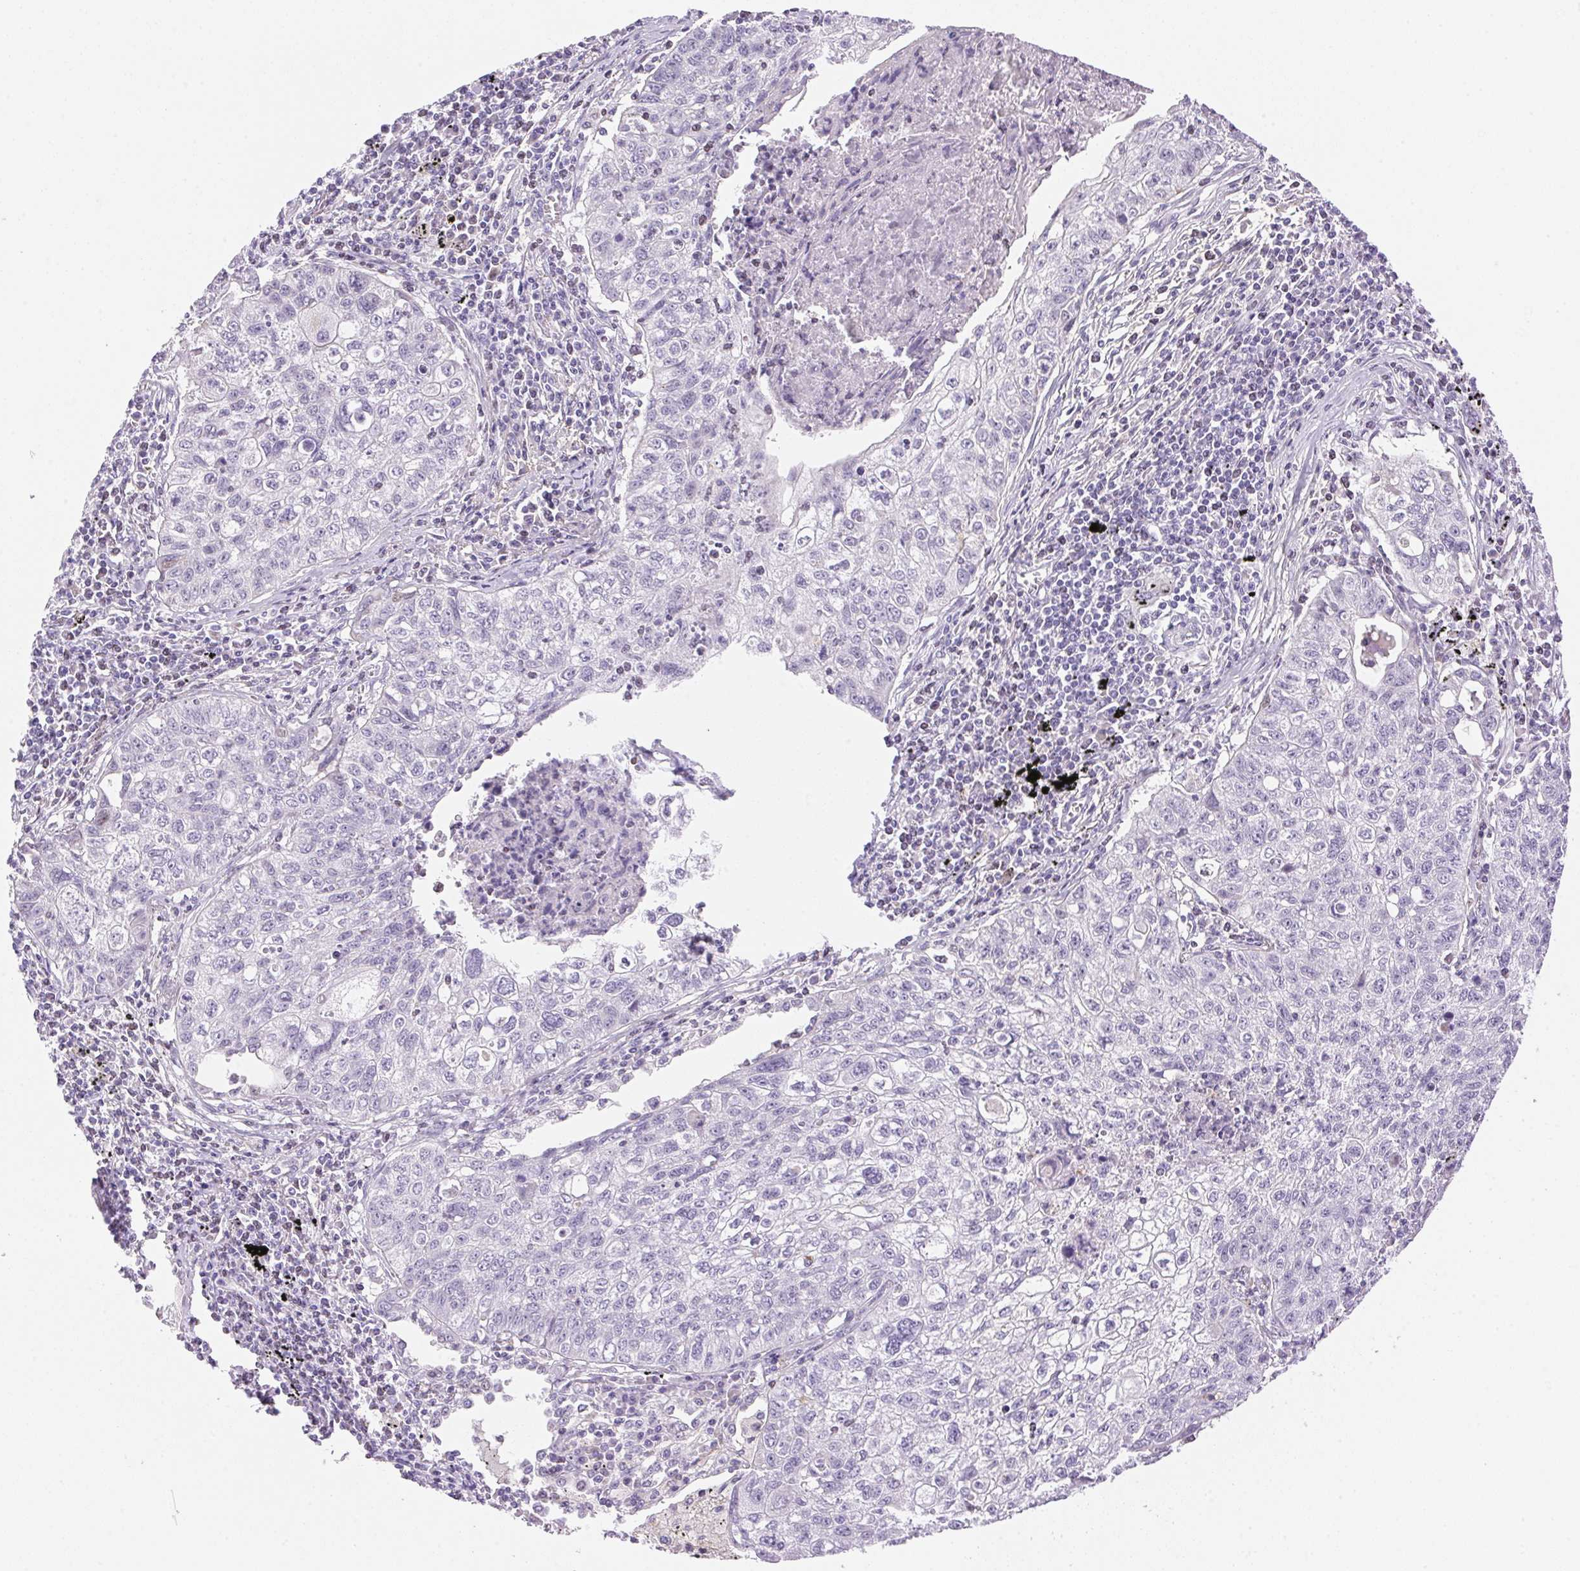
{"staining": {"intensity": "negative", "quantity": "none", "location": "none"}, "tissue": "lung cancer", "cell_type": "Tumor cells", "image_type": "cancer", "snomed": [{"axis": "morphology", "description": "Normal morphology"}, {"axis": "morphology", "description": "Aneuploidy"}, {"axis": "morphology", "description": "Squamous cell carcinoma, NOS"}, {"axis": "topography", "description": "Lymph node"}, {"axis": "topography", "description": "Lung"}], "caption": "Human lung cancer stained for a protein using immunohistochemistry (IHC) displays no positivity in tumor cells.", "gene": "TEKT1", "patient": {"sex": "female", "age": 76}}